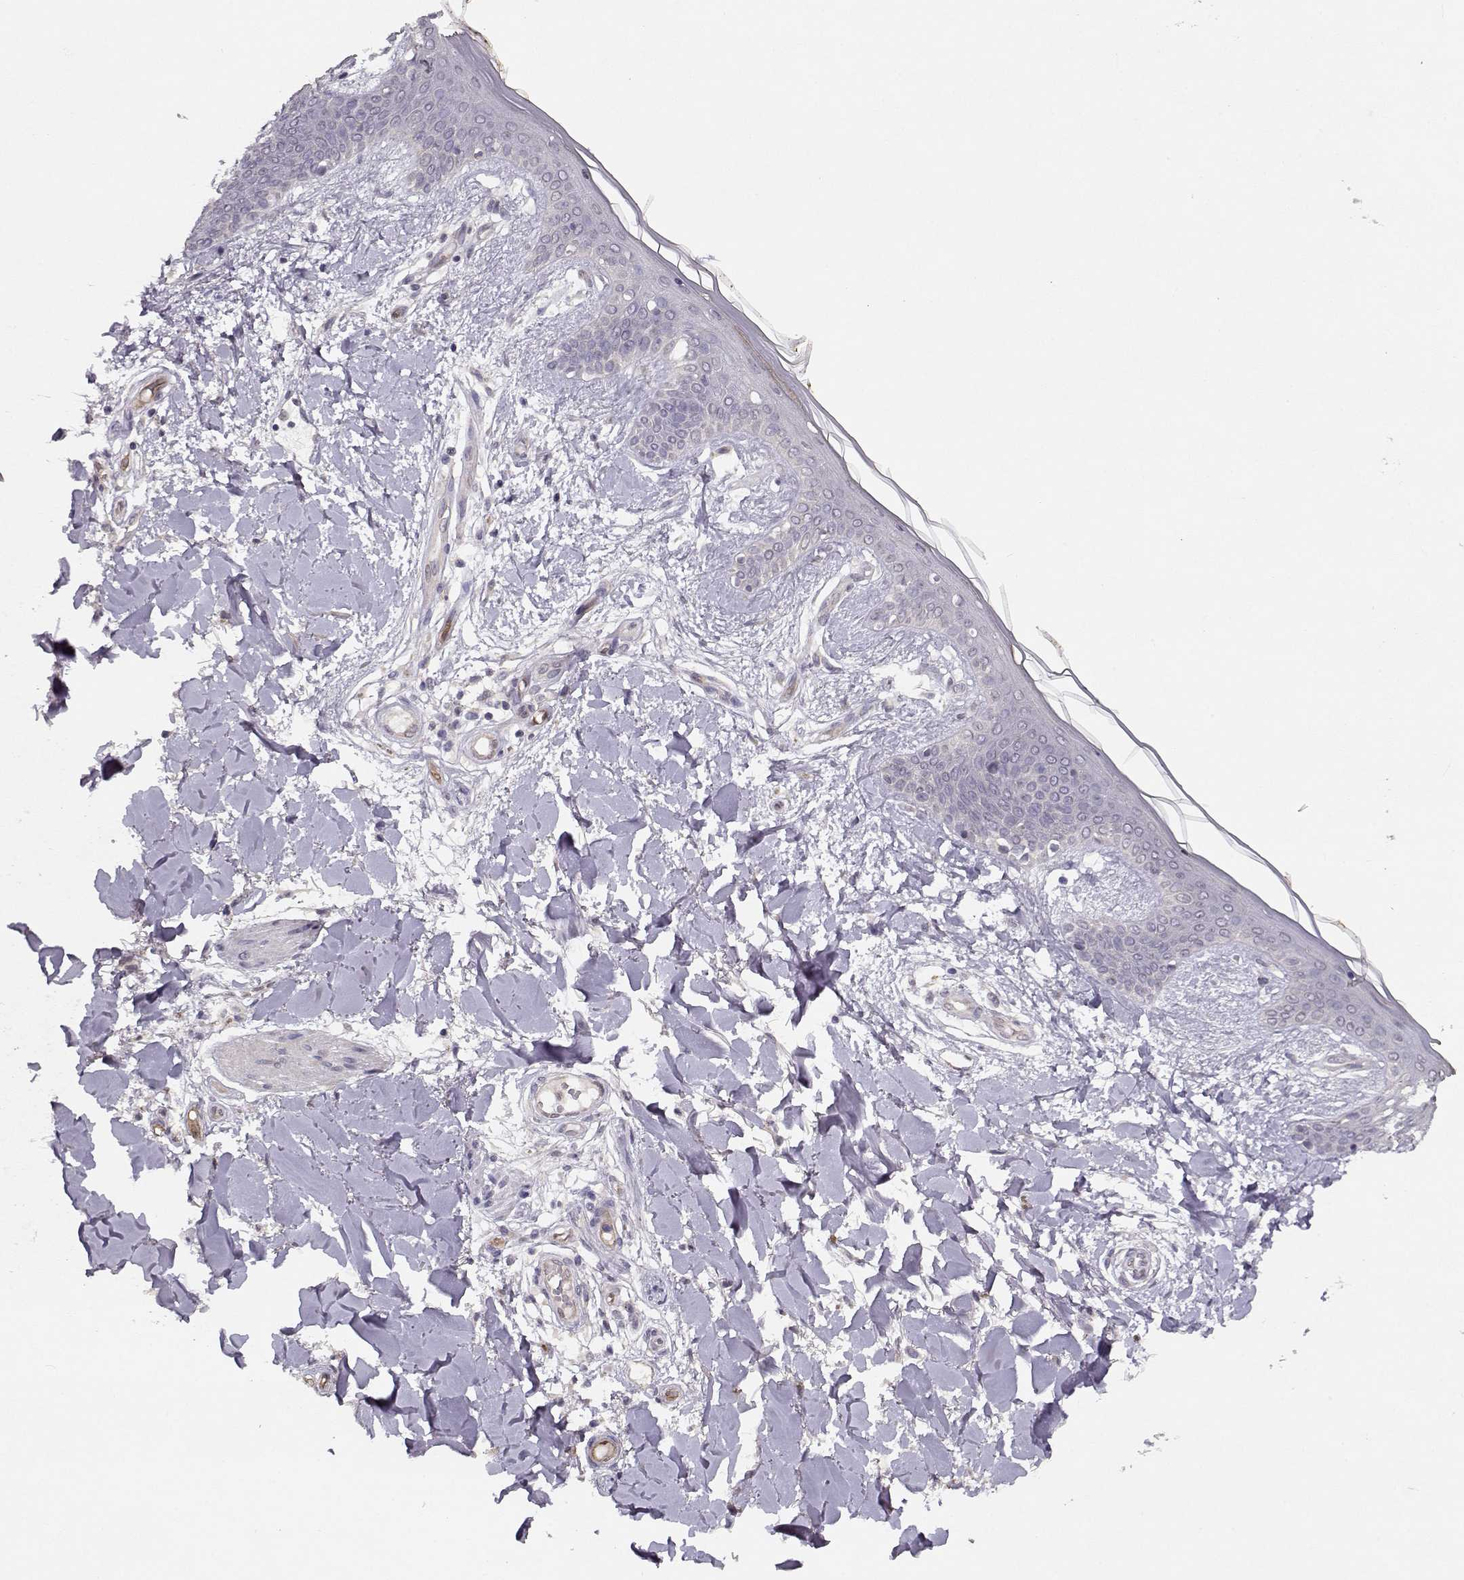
{"staining": {"intensity": "negative", "quantity": "none", "location": "none"}, "tissue": "skin", "cell_type": "Fibroblasts", "image_type": "normal", "snomed": [{"axis": "morphology", "description": "Normal tissue, NOS"}, {"axis": "topography", "description": "Skin"}], "caption": "This is an IHC micrograph of benign skin. There is no positivity in fibroblasts.", "gene": "BMX", "patient": {"sex": "female", "age": 34}}